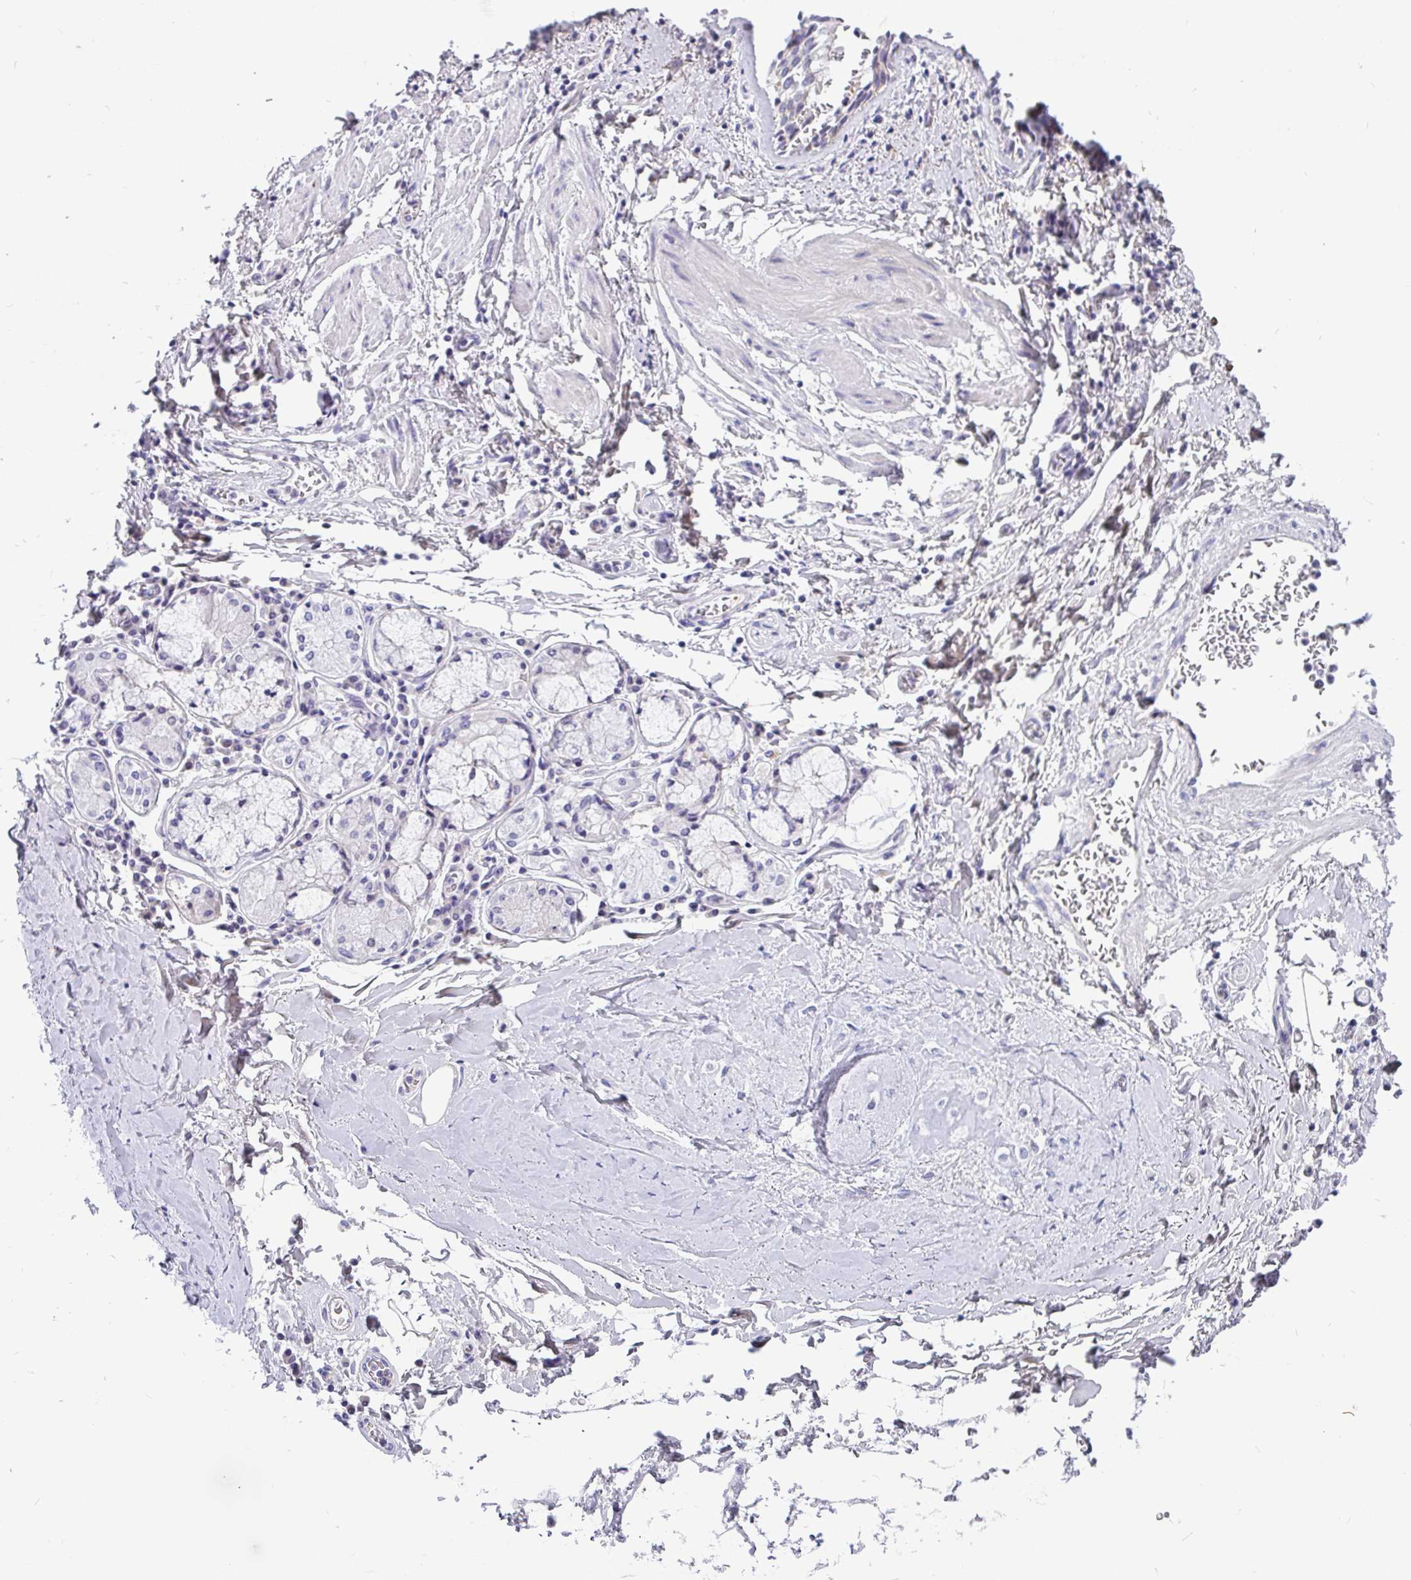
{"staining": {"intensity": "negative", "quantity": "none", "location": "none"}, "tissue": "adipose tissue", "cell_type": "Adipocytes", "image_type": "normal", "snomed": [{"axis": "morphology", "description": "Normal tissue, NOS"}, {"axis": "morphology", "description": "Degeneration, NOS"}, {"axis": "topography", "description": "Cartilage tissue"}, {"axis": "topography", "description": "Lung"}], "caption": "A high-resolution image shows IHC staining of benign adipose tissue, which shows no significant expression in adipocytes. (Immunohistochemistry (ihc), brightfield microscopy, high magnification).", "gene": "KIAA2013", "patient": {"sex": "female", "age": 61}}